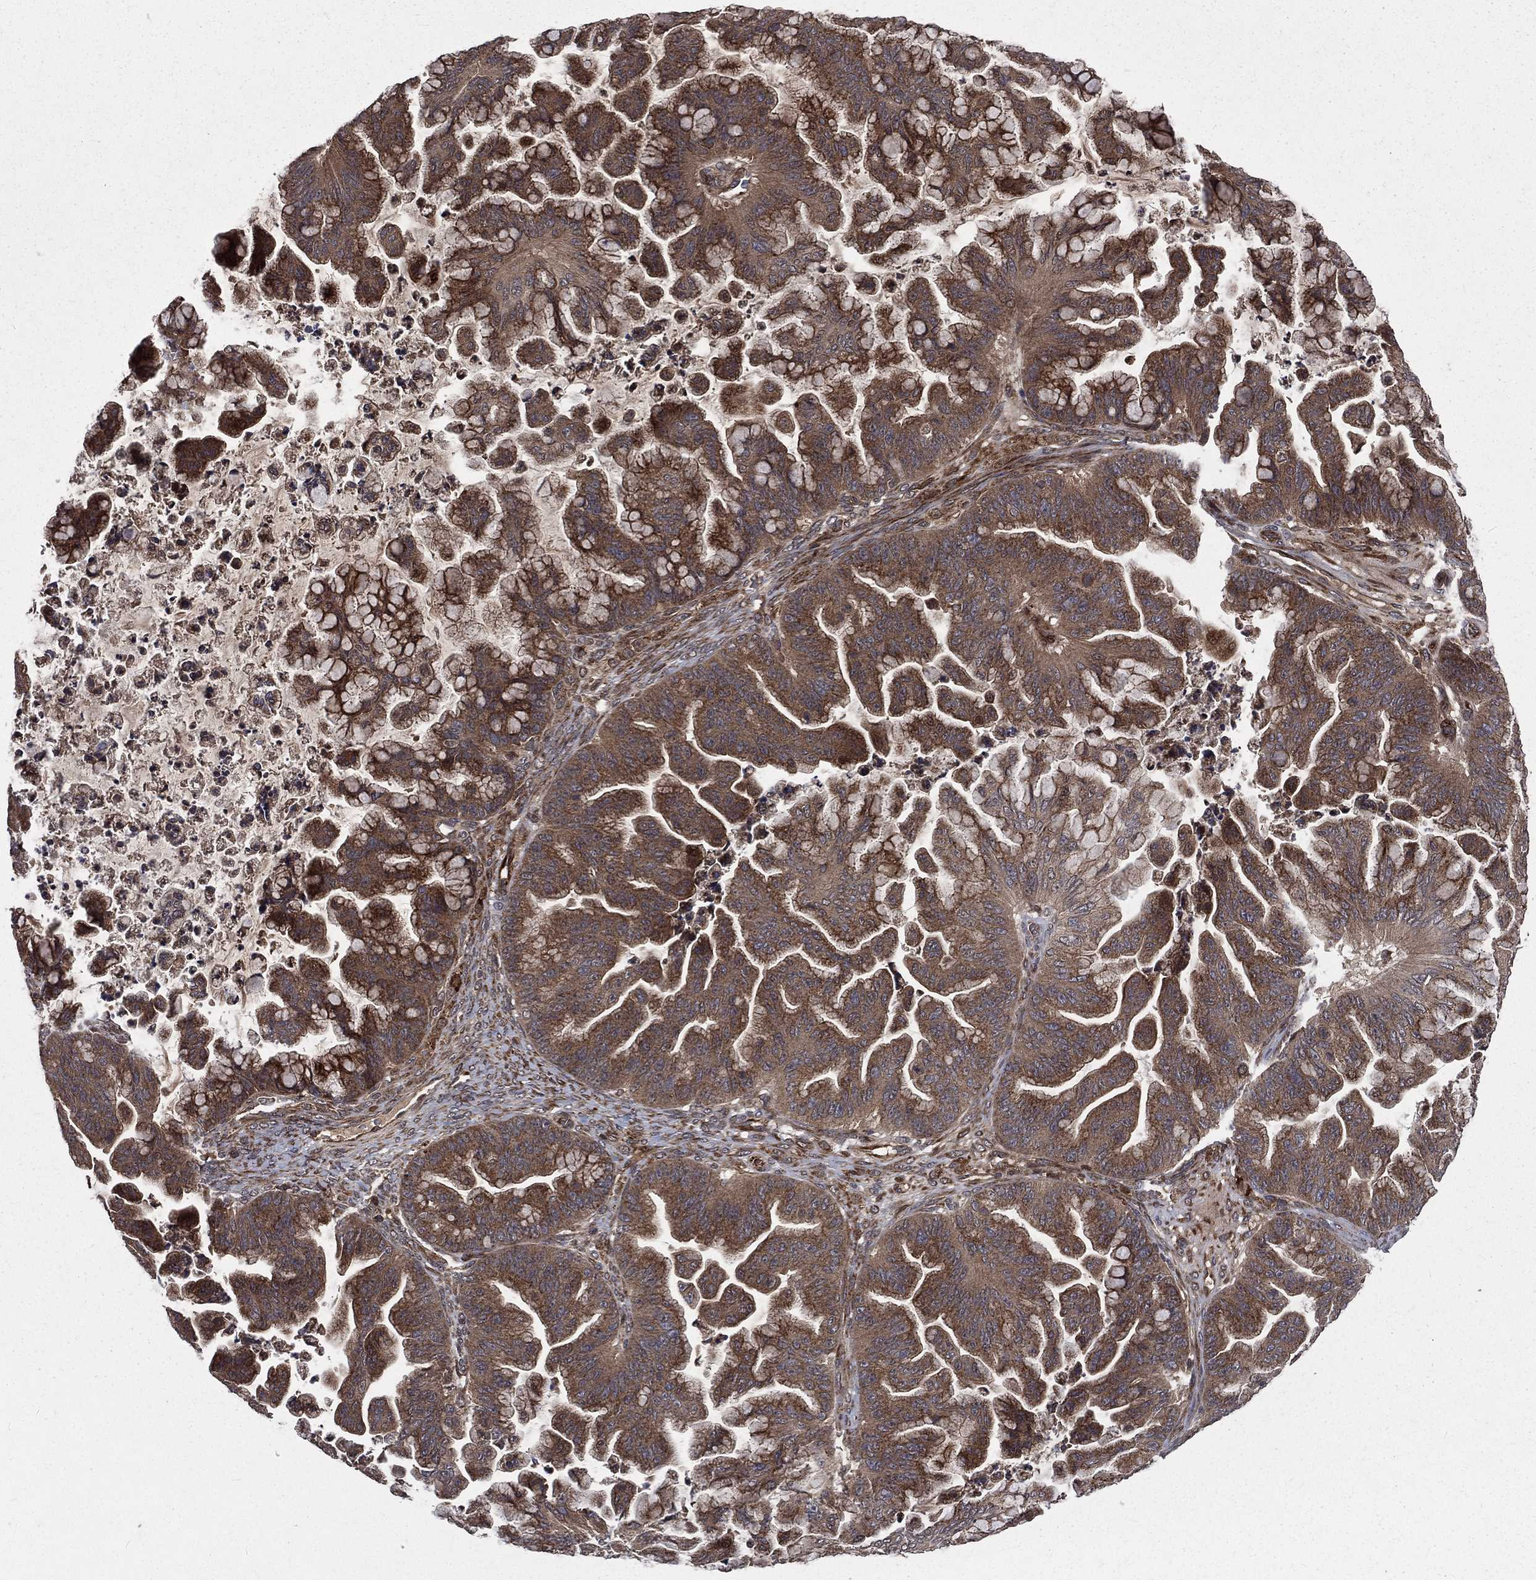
{"staining": {"intensity": "moderate", "quantity": ">75%", "location": "cytoplasmic/membranous"}, "tissue": "ovarian cancer", "cell_type": "Tumor cells", "image_type": "cancer", "snomed": [{"axis": "morphology", "description": "Cystadenocarcinoma, mucinous, NOS"}, {"axis": "topography", "description": "Ovary"}], "caption": "An IHC photomicrograph of neoplastic tissue is shown. Protein staining in brown labels moderate cytoplasmic/membranous positivity in ovarian cancer (mucinous cystadenocarcinoma) within tumor cells.", "gene": "LENG8", "patient": {"sex": "female", "age": 67}}